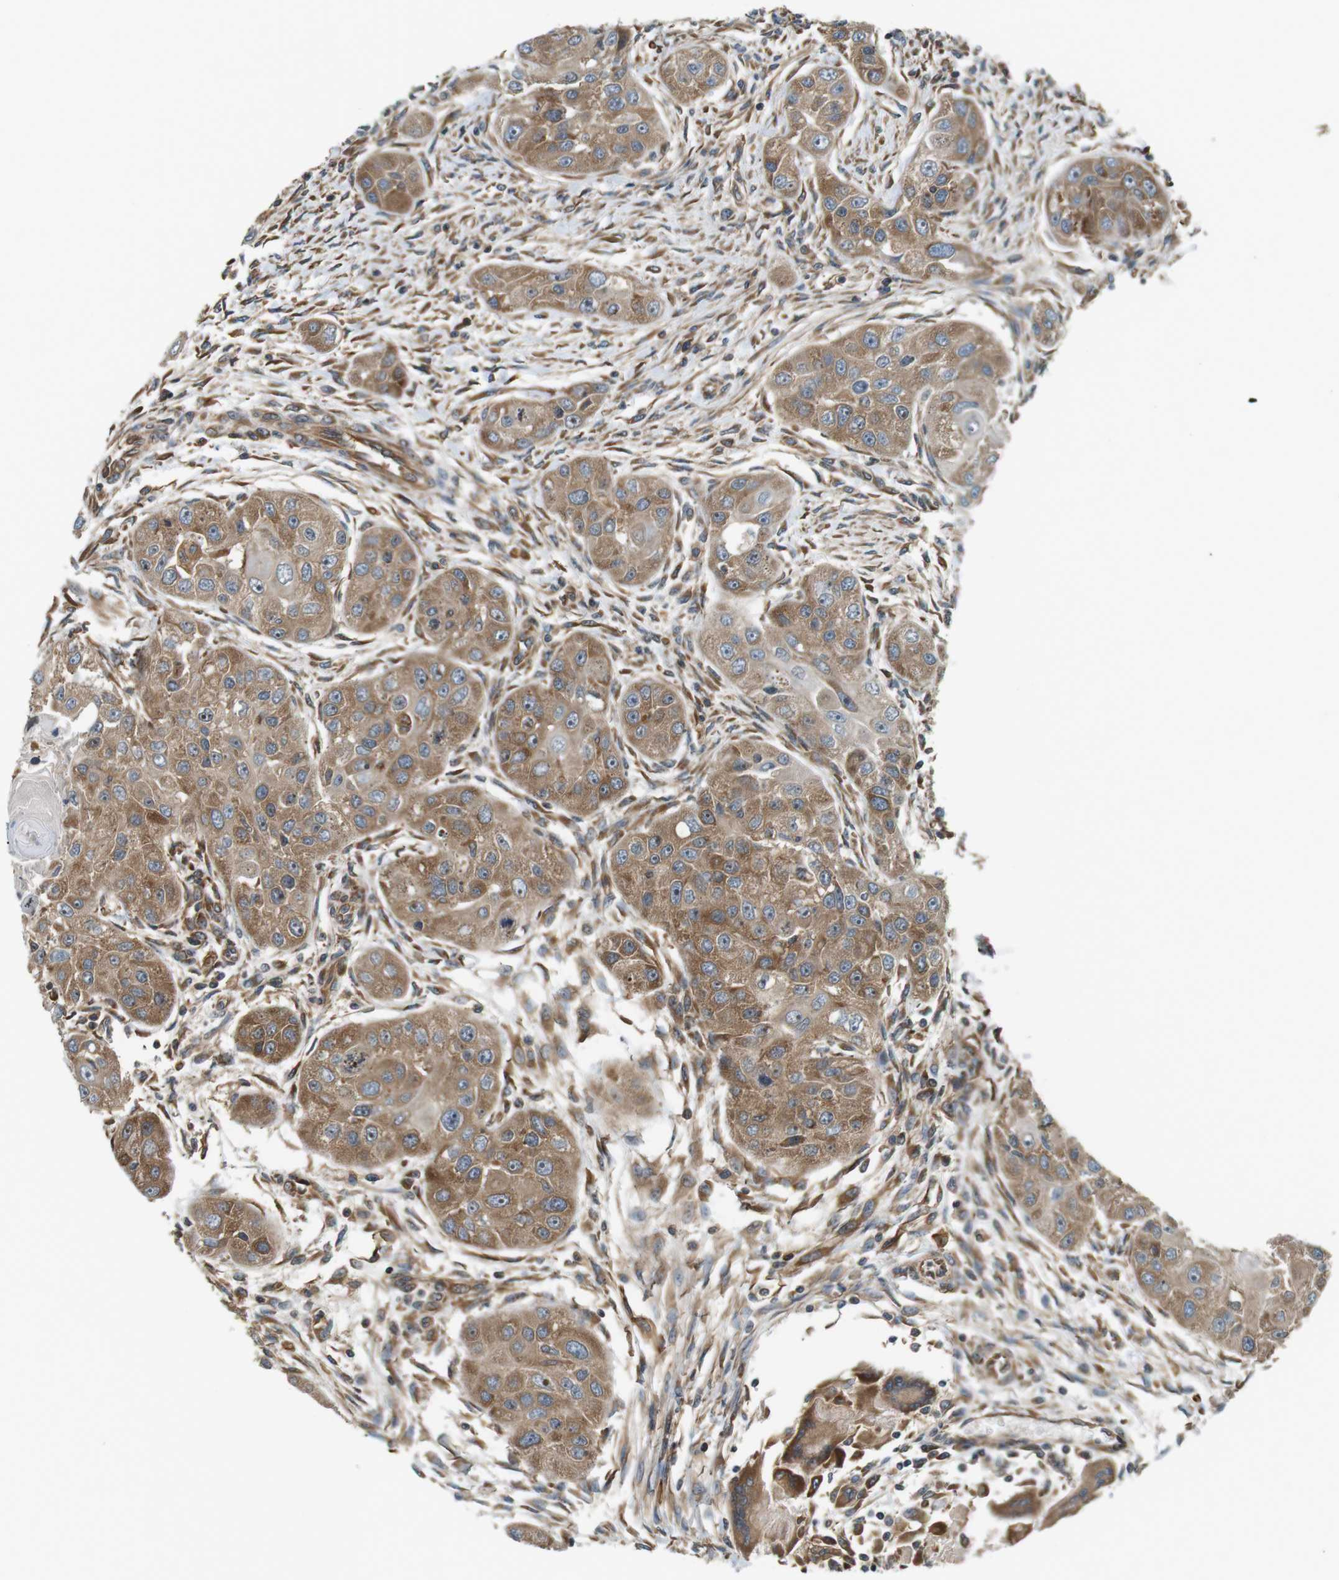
{"staining": {"intensity": "moderate", "quantity": ">75%", "location": "cytoplasmic/membranous"}, "tissue": "head and neck cancer", "cell_type": "Tumor cells", "image_type": "cancer", "snomed": [{"axis": "morphology", "description": "Normal tissue, NOS"}, {"axis": "morphology", "description": "Squamous cell carcinoma, NOS"}, {"axis": "topography", "description": "Skeletal muscle"}, {"axis": "topography", "description": "Head-Neck"}], "caption": "Immunohistochemistry of squamous cell carcinoma (head and neck) demonstrates medium levels of moderate cytoplasmic/membranous positivity in about >75% of tumor cells.", "gene": "PA2G4", "patient": {"sex": "male", "age": 51}}